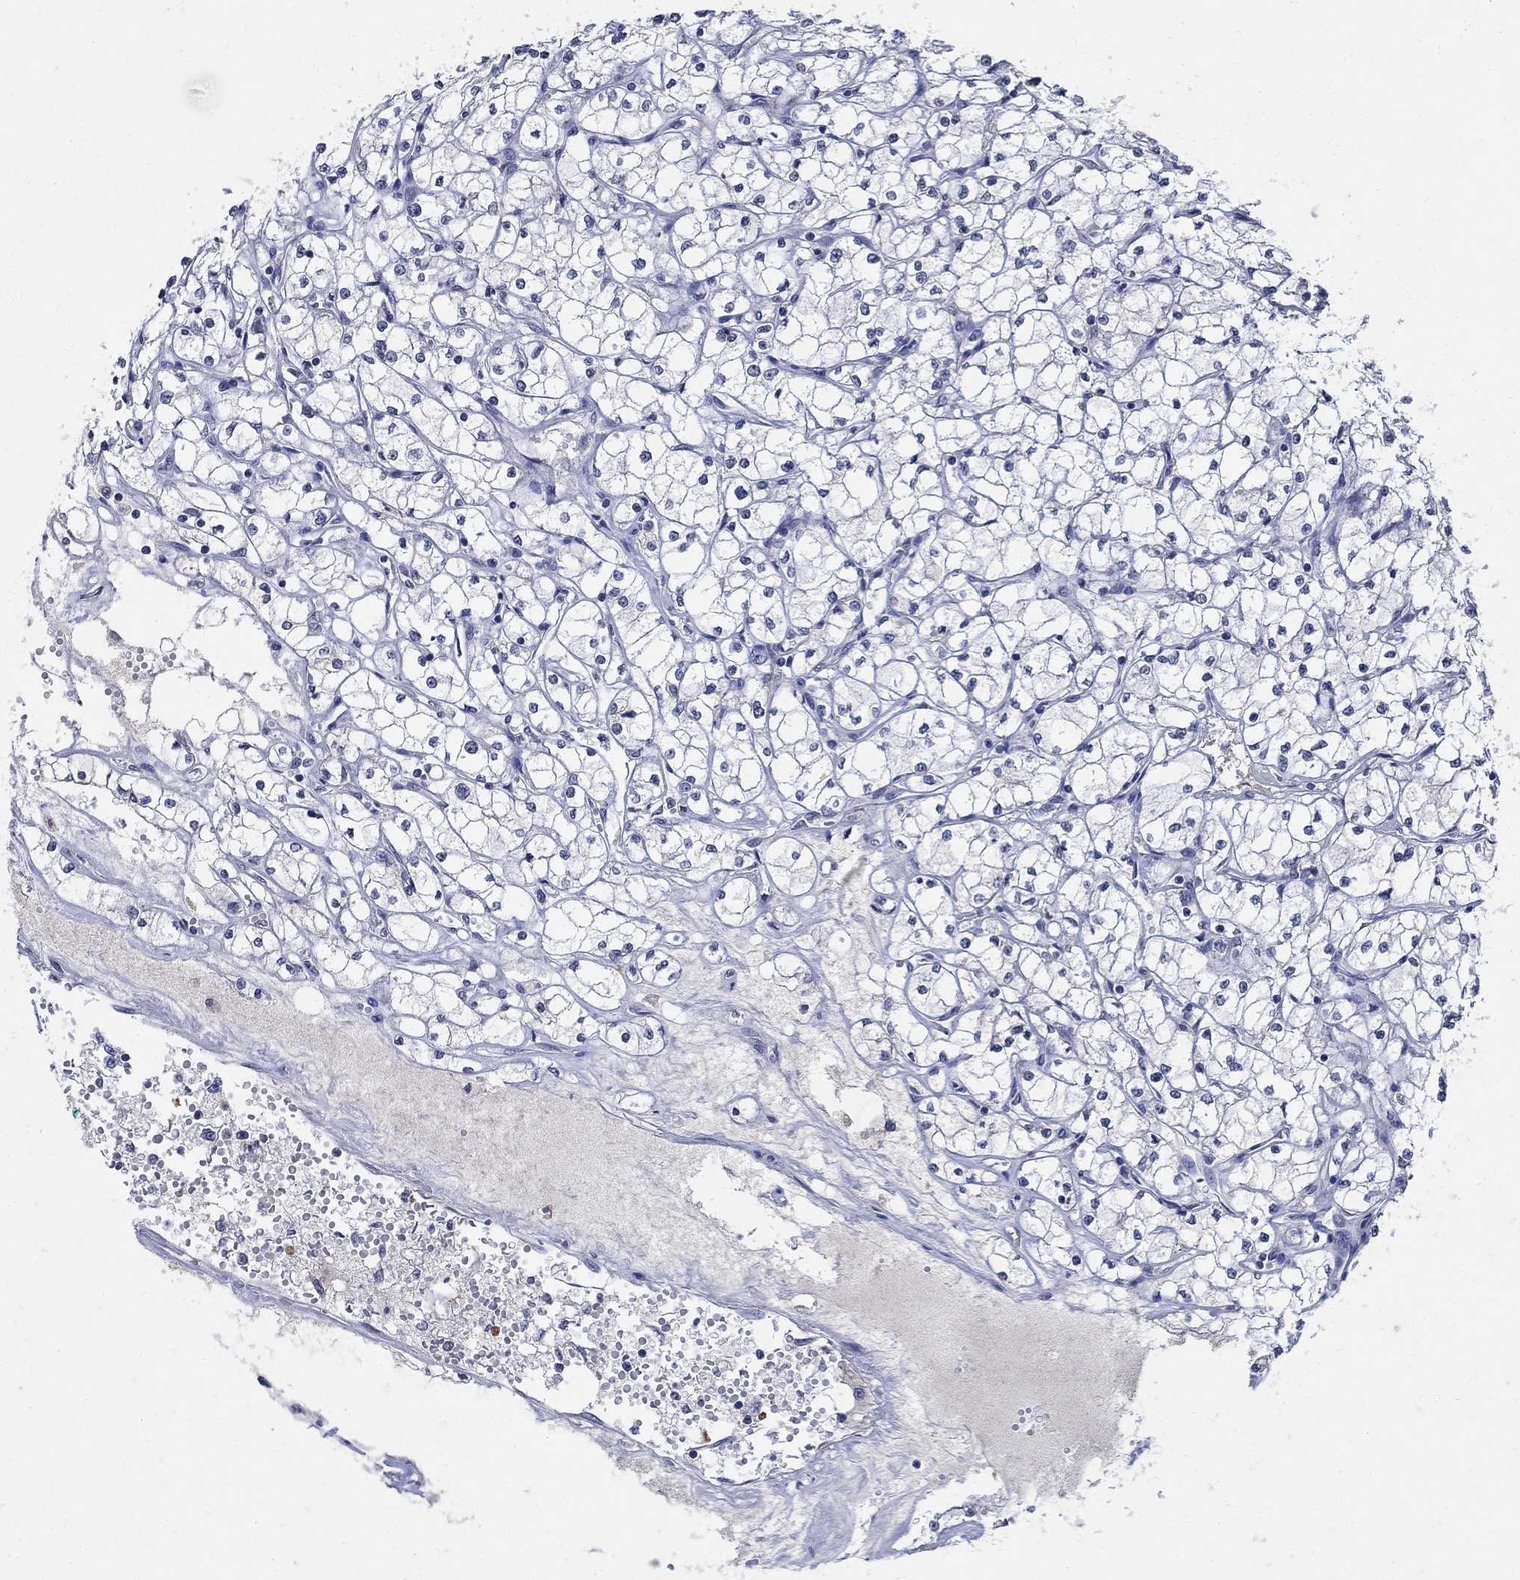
{"staining": {"intensity": "negative", "quantity": "none", "location": "none"}, "tissue": "renal cancer", "cell_type": "Tumor cells", "image_type": "cancer", "snomed": [{"axis": "morphology", "description": "Adenocarcinoma, NOS"}, {"axis": "topography", "description": "Kidney"}], "caption": "High magnification brightfield microscopy of renal cancer stained with DAB (brown) and counterstained with hematoxylin (blue): tumor cells show no significant expression.", "gene": "TMEM169", "patient": {"sex": "male", "age": 67}}